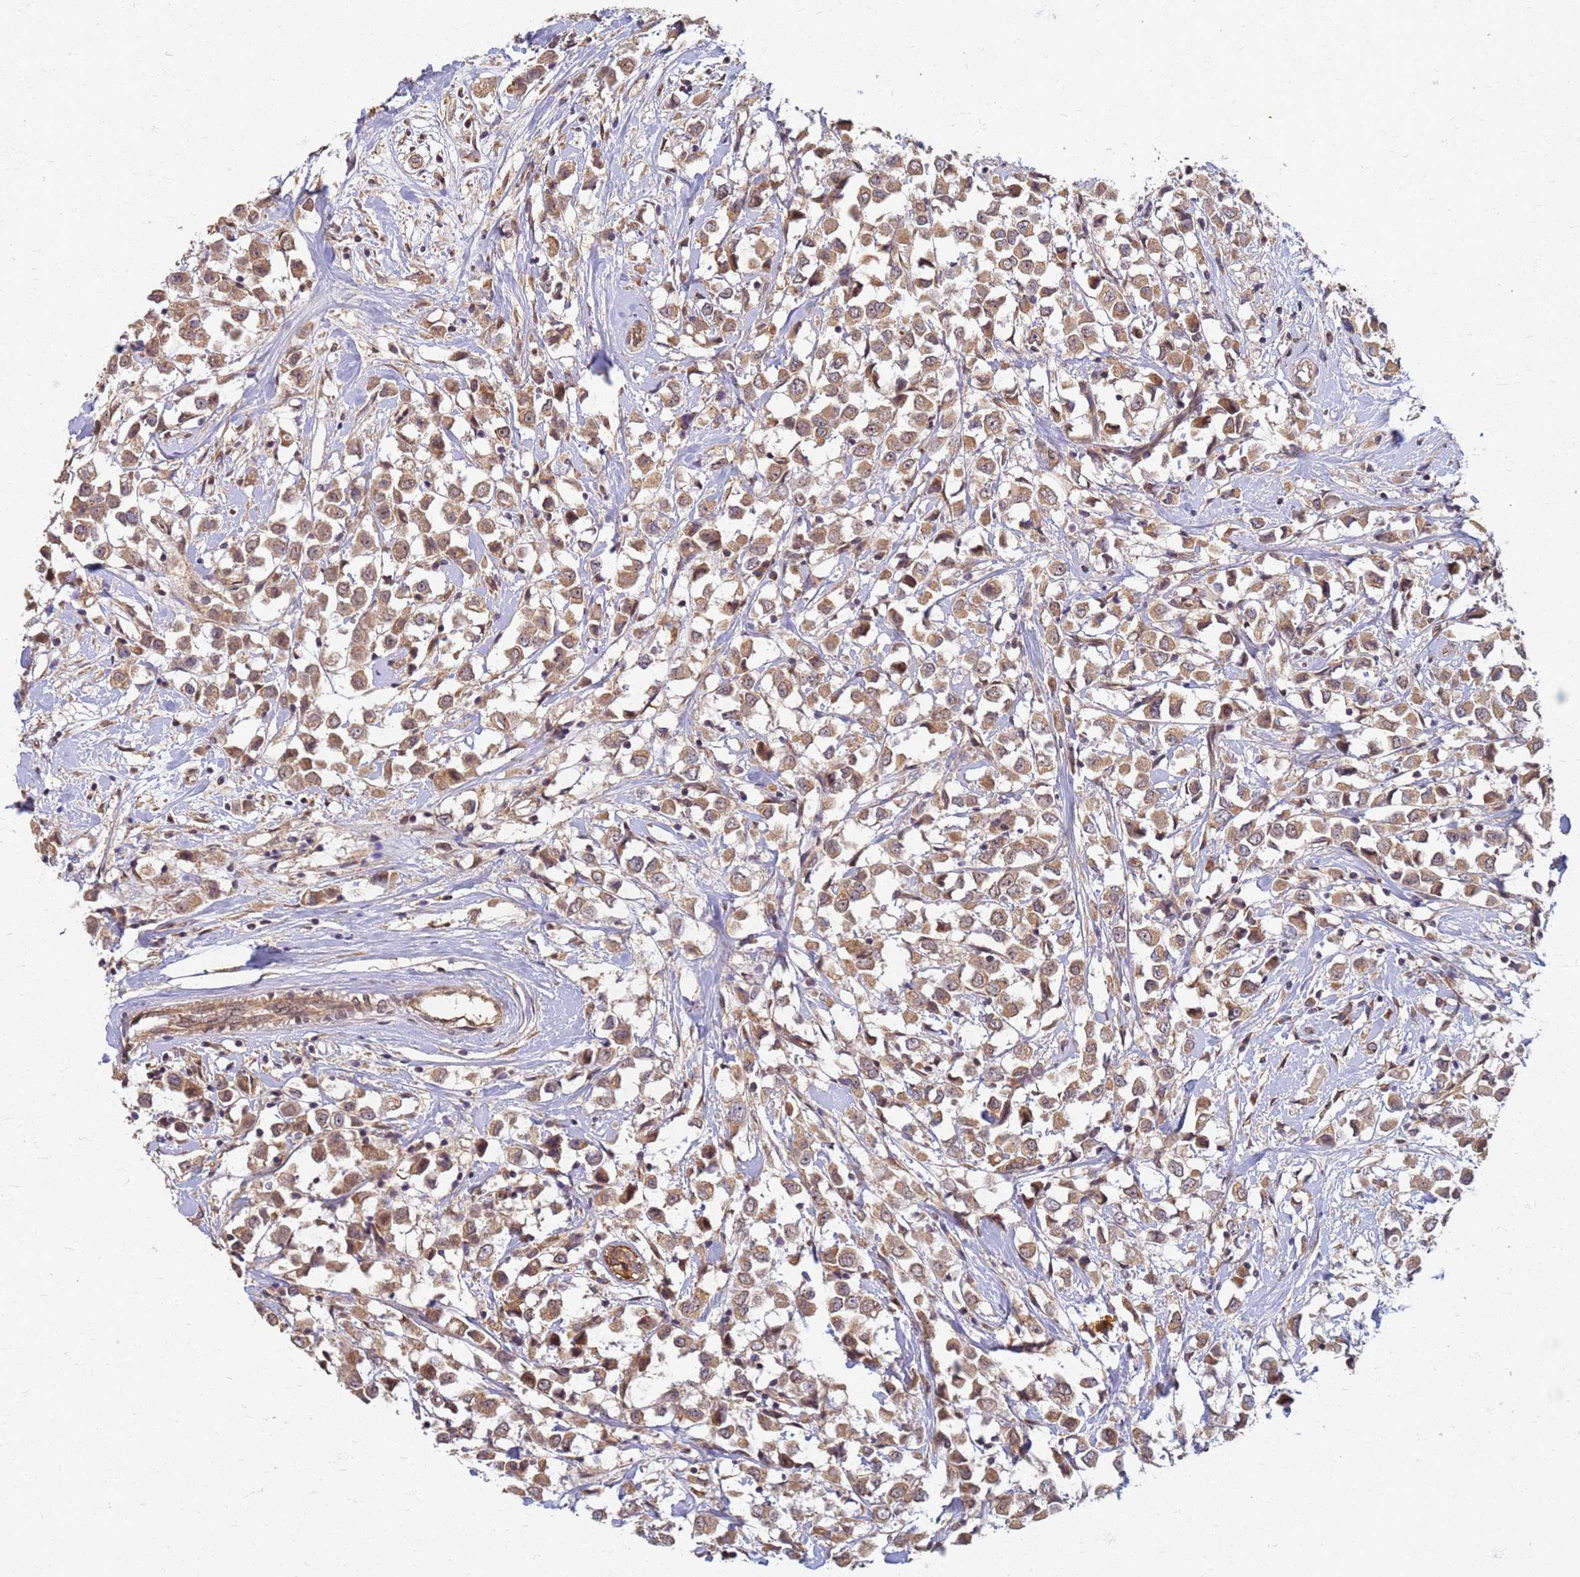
{"staining": {"intensity": "moderate", "quantity": ">75%", "location": "cytoplasmic/membranous"}, "tissue": "breast cancer", "cell_type": "Tumor cells", "image_type": "cancer", "snomed": [{"axis": "morphology", "description": "Duct carcinoma"}, {"axis": "topography", "description": "Breast"}], "caption": "Moderate cytoplasmic/membranous expression for a protein is appreciated in approximately >75% of tumor cells of intraductal carcinoma (breast) using immunohistochemistry (IHC).", "gene": "ITGB4", "patient": {"sex": "female", "age": 61}}